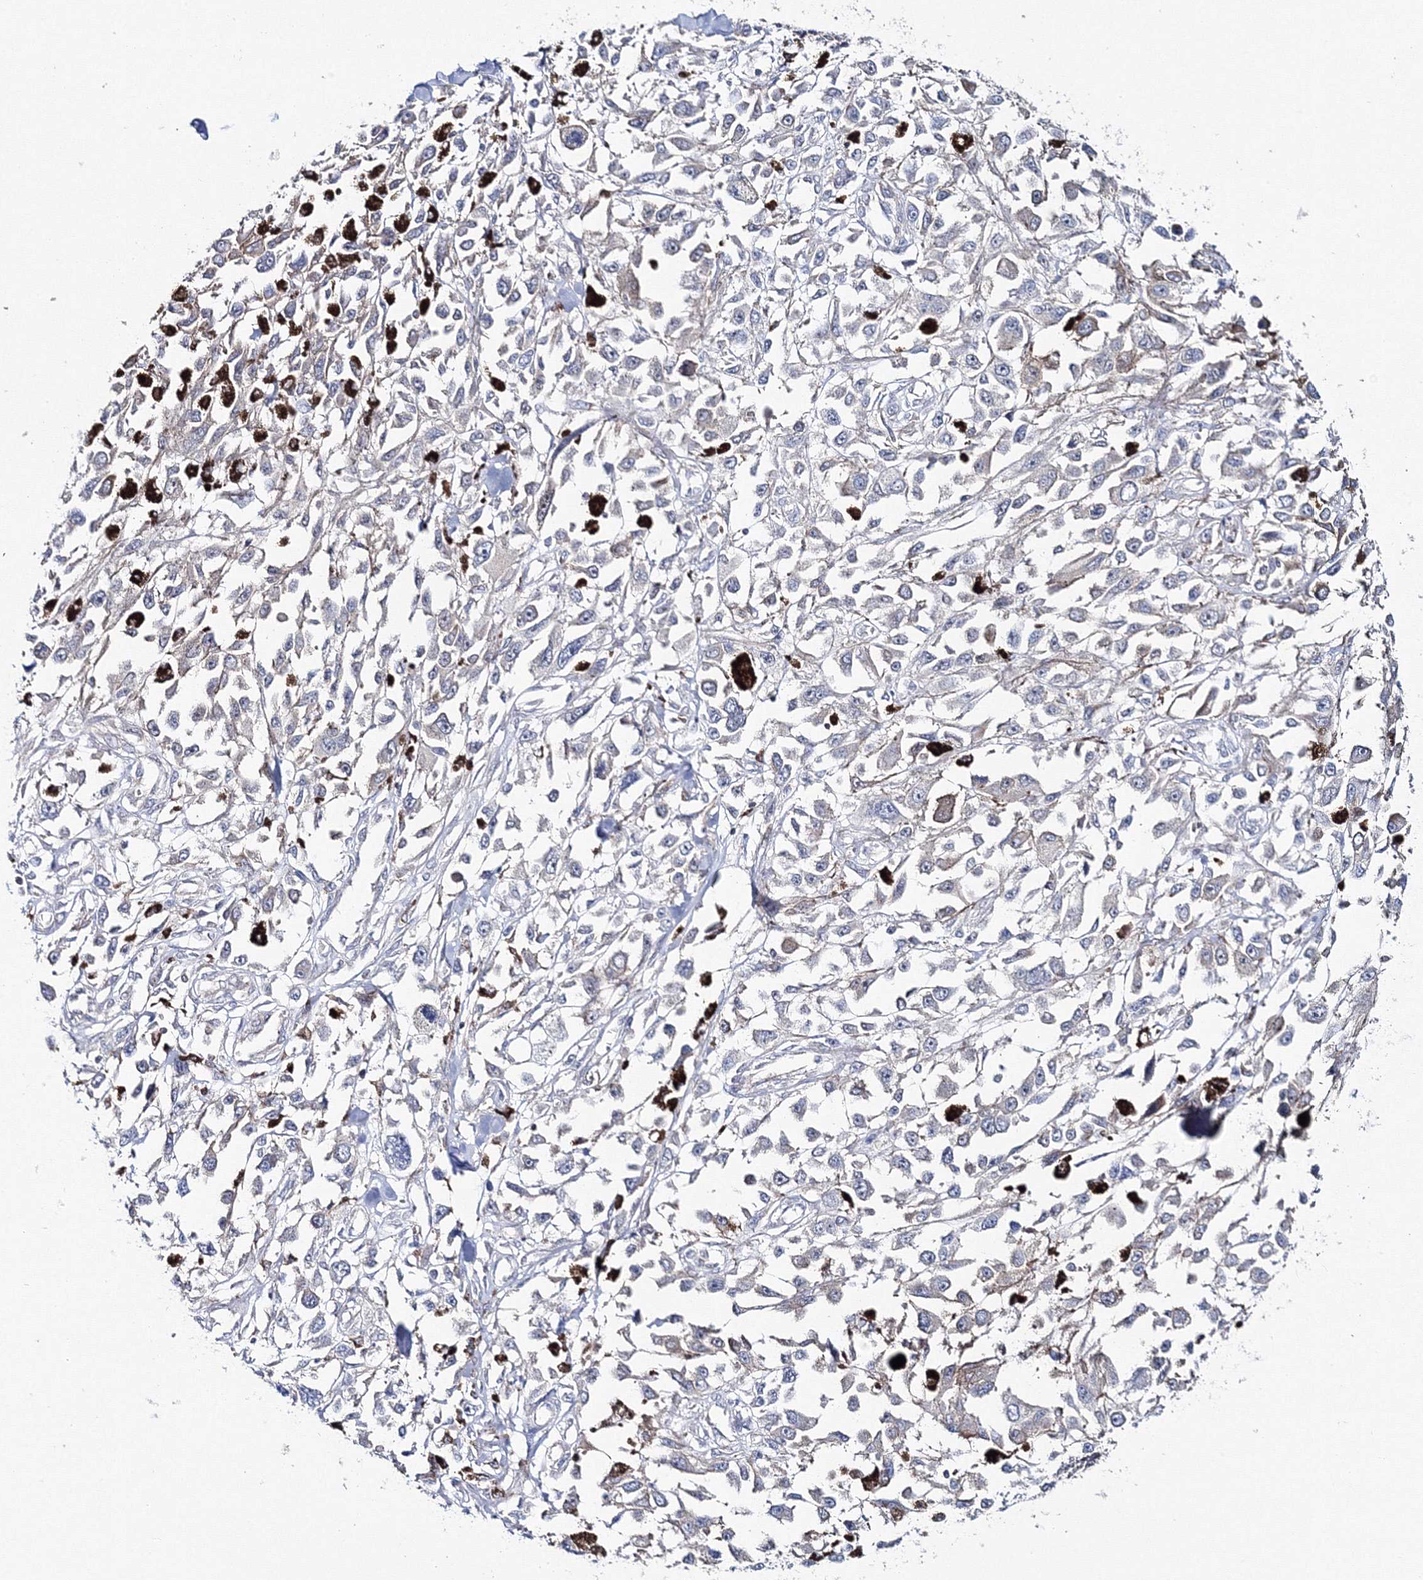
{"staining": {"intensity": "negative", "quantity": "none", "location": "none"}, "tissue": "melanoma", "cell_type": "Tumor cells", "image_type": "cancer", "snomed": [{"axis": "morphology", "description": "Malignant melanoma, Metastatic site"}, {"axis": "topography", "description": "Lymph node"}], "caption": "Melanoma stained for a protein using immunohistochemistry exhibits no staining tumor cells.", "gene": "GGA2", "patient": {"sex": "male", "age": 59}}